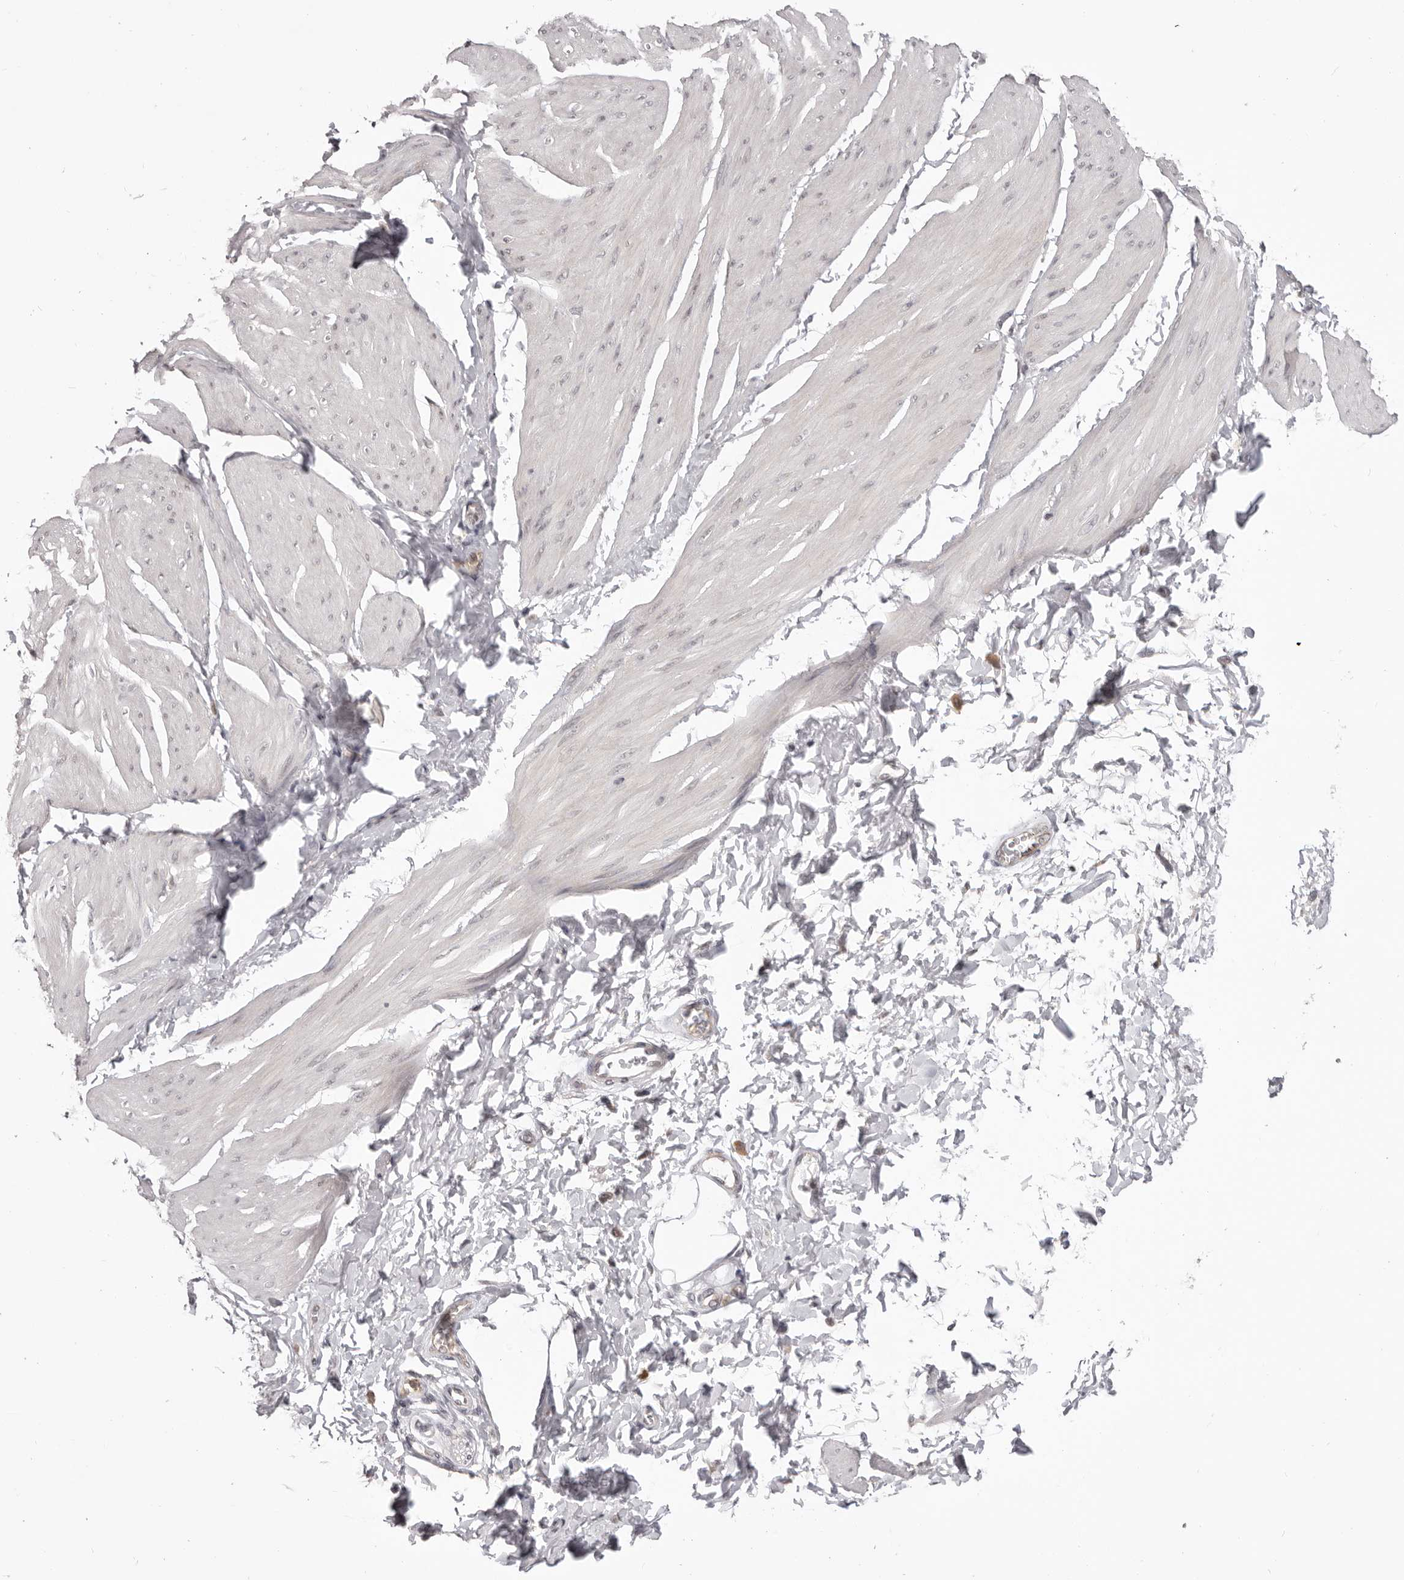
{"staining": {"intensity": "negative", "quantity": "none", "location": "none"}, "tissue": "smooth muscle", "cell_type": "Smooth muscle cells", "image_type": "normal", "snomed": [{"axis": "morphology", "description": "Urothelial carcinoma, High grade"}, {"axis": "topography", "description": "Urinary bladder"}], "caption": "This is an immunohistochemistry photomicrograph of benign smooth muscle. There is no expression in smooth muscle cells.", "gene": "RNF2", "patient": {"sex": "male", "age": 46}}